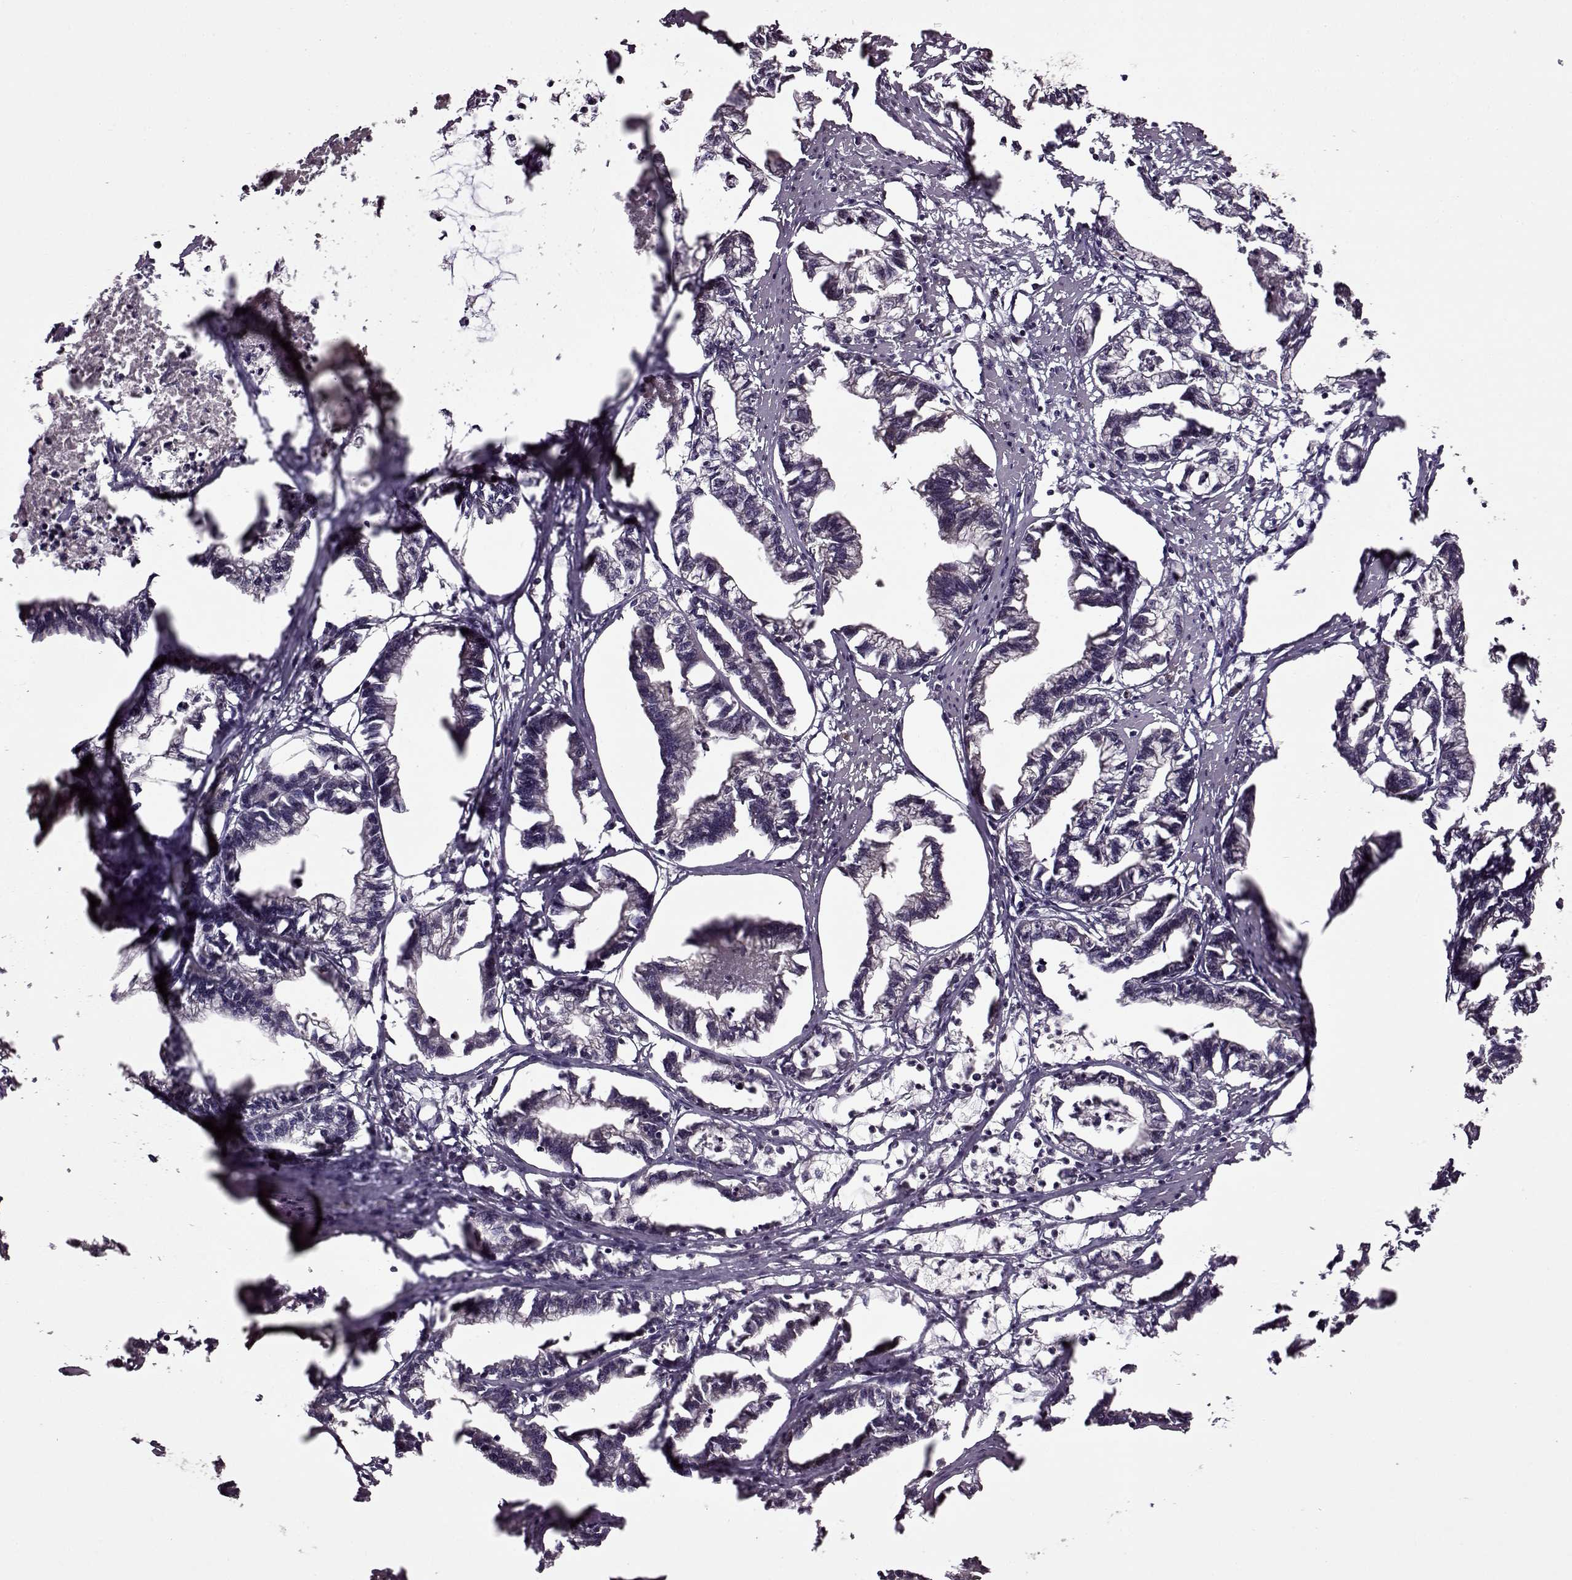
{"staining": {"intensity": "negative", "quantity": "none", "location": "none"}, "tissue": "stomach cancer", "cell_type": "Tumor cells", "image_type": "cancer", "snomed": [{"axis": "morphology", "description": "Adenocarcinoma, NOS"}, {"axis": "topography", "description": "Stomach"}], "caption": "IHC histopathology image of stomach cancer (adenocarcinoma) stained for a protein (brown), which shows no expression in tumor cells.", "gene": "MAIP1", "patient": {"sex": "male", "age": 83}}